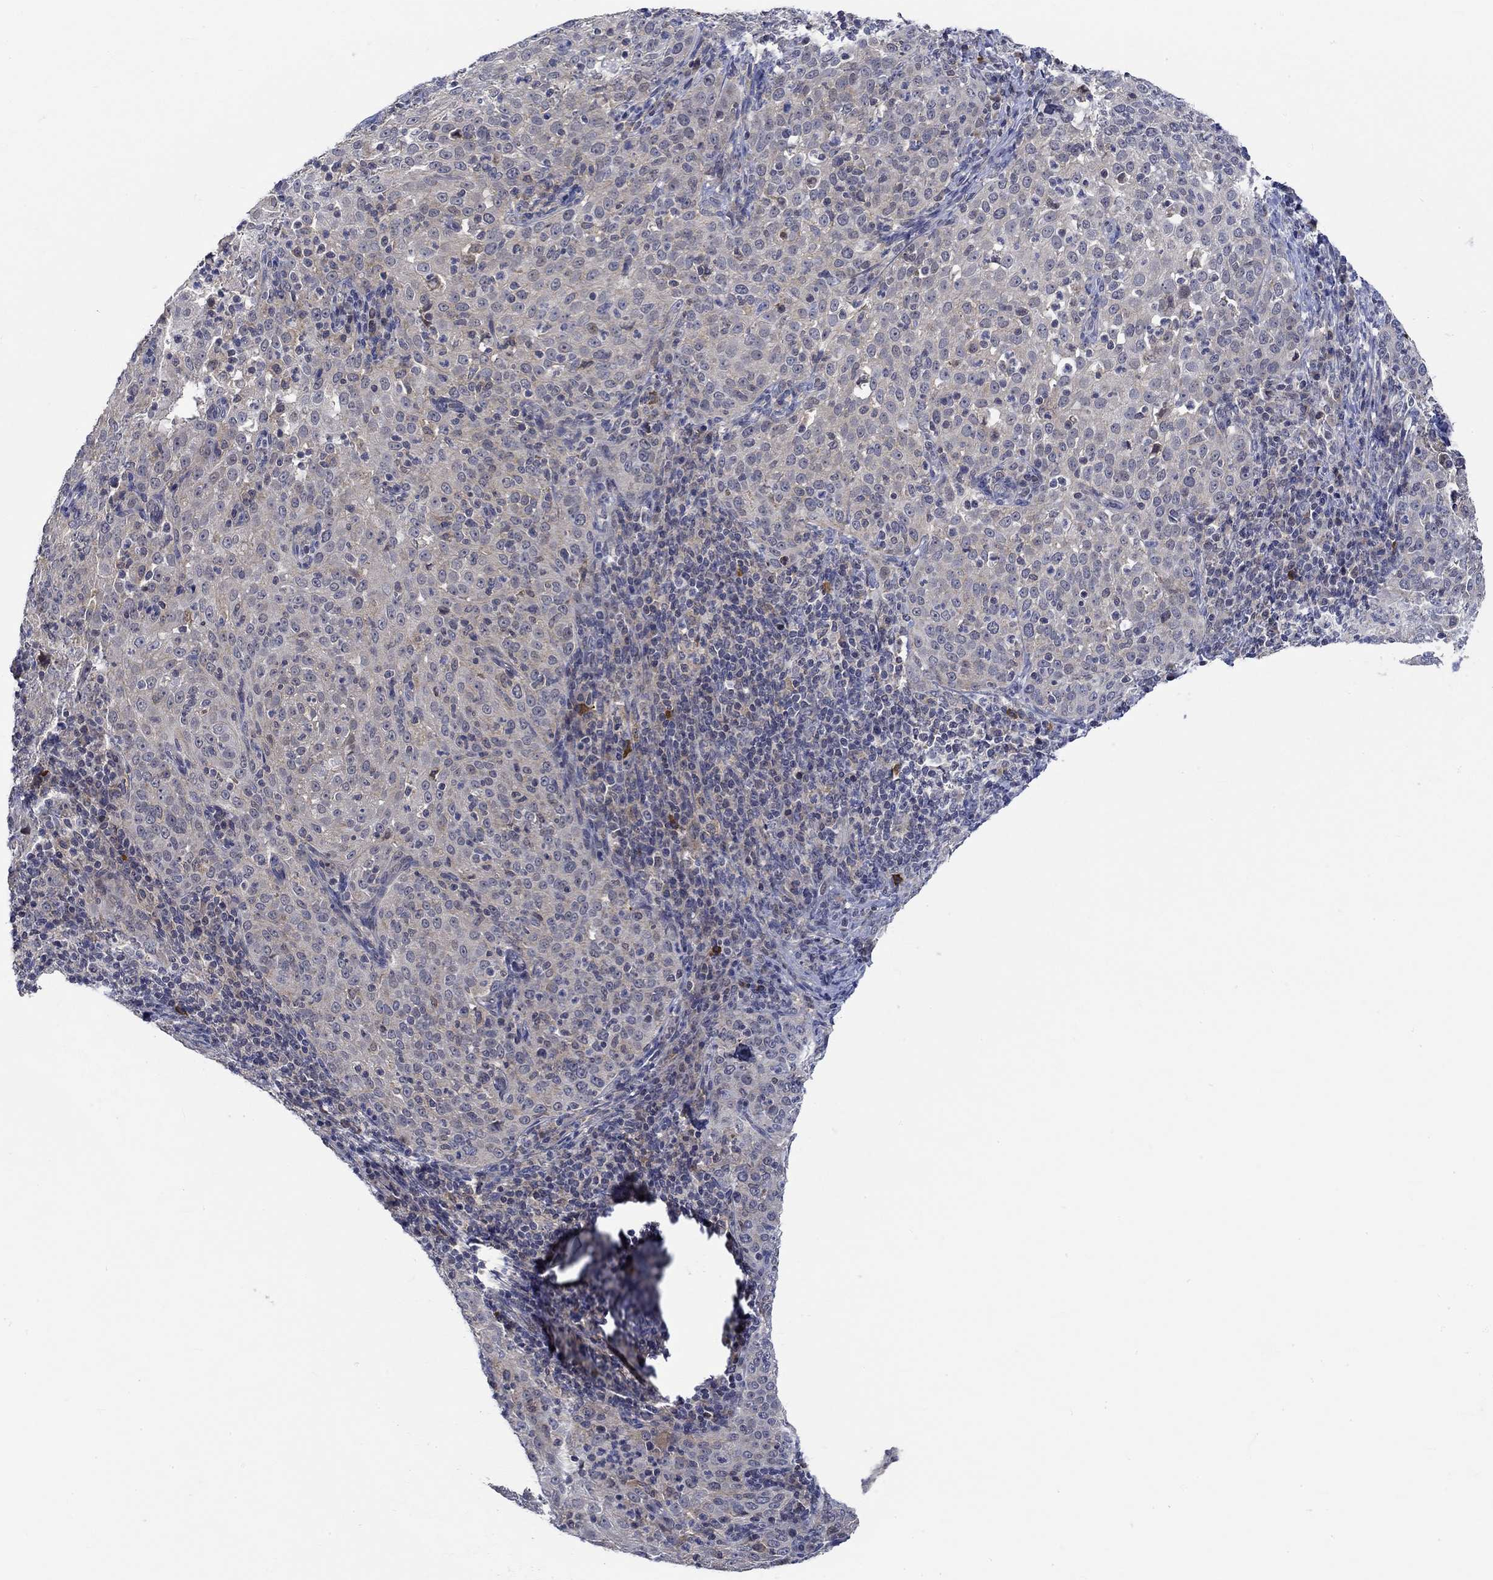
{"staining": {"intensity": "weak", "quantity": "<25%", "location": "cytoplasmic/membranous"}, "tissue": "cervical cancer", "cell_type": "Tumor cells", "image_type": "cancer", "snomed": [{"axis": "morphology", "description": "Squamous cell carcinoma, NOS"}, {"axis": "topography", "description": "Cervix"}], "caption": "IHC of human cervical cancer (squamous cell carcinoma) shows no positivity in tumor cells.", "gene": "WASF1", "patient": {"sex": "female", "age": 51}}